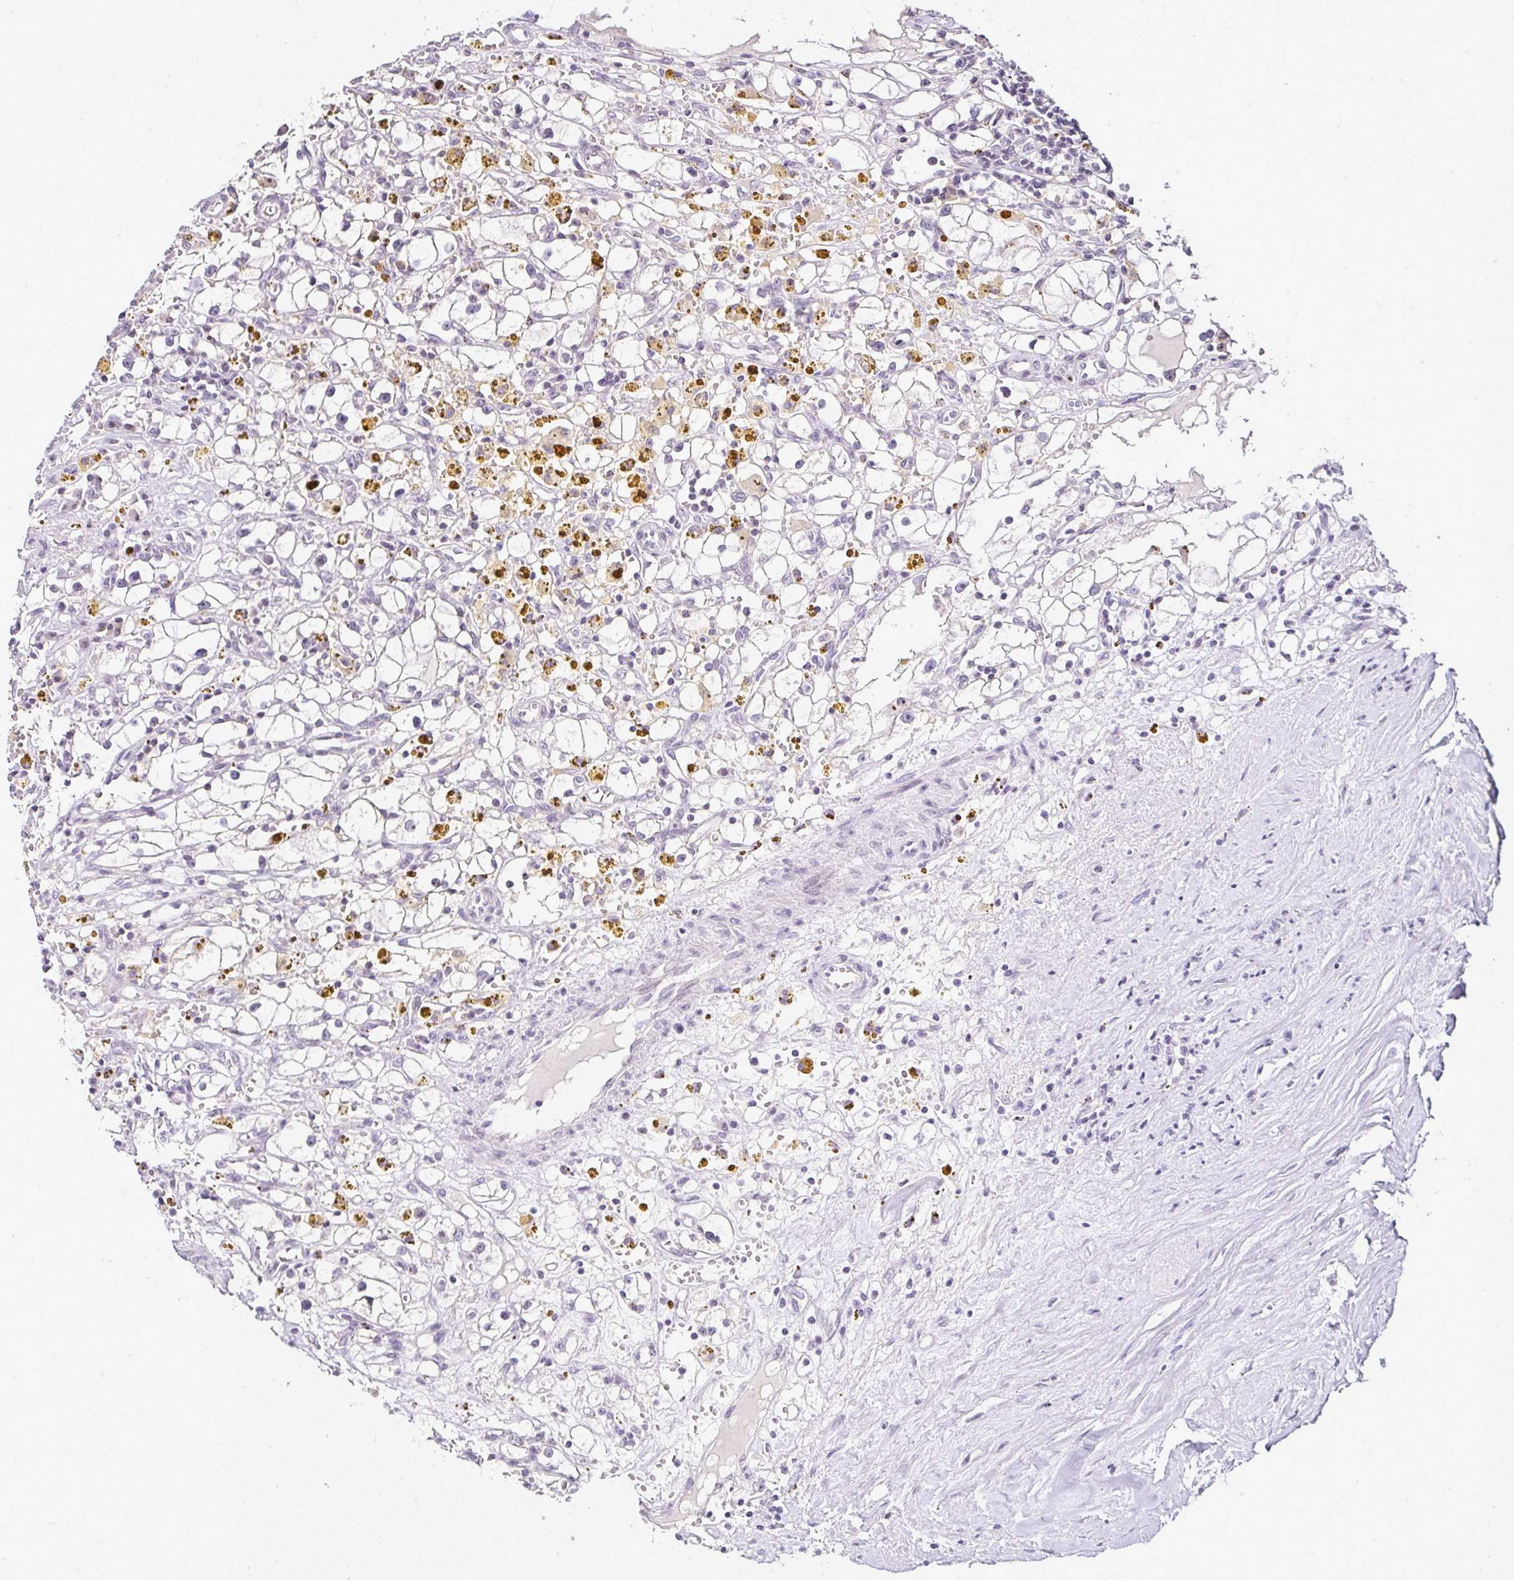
{"staining": {"intensity": "negative", "quantity": "none", "location": "none"}, "tissue": "renal cancer", "cell_type": "Tumor cells", "image_type": "cancer", "snomed": [{"axis": "morphology", "description": "Adenocarcinoma, NOS"}, {"axis": "topography", "description": "Kidney"}], "caption": "An immunohistochemistry (IHC) histopathology image of renal cancer (adenocarcinoma) is shown. There is no staining in tumor cells of renal cancer (adenocarcinoma).", "gene": "SERPINB3", "patient": {"sex": "male", "age": 56}}